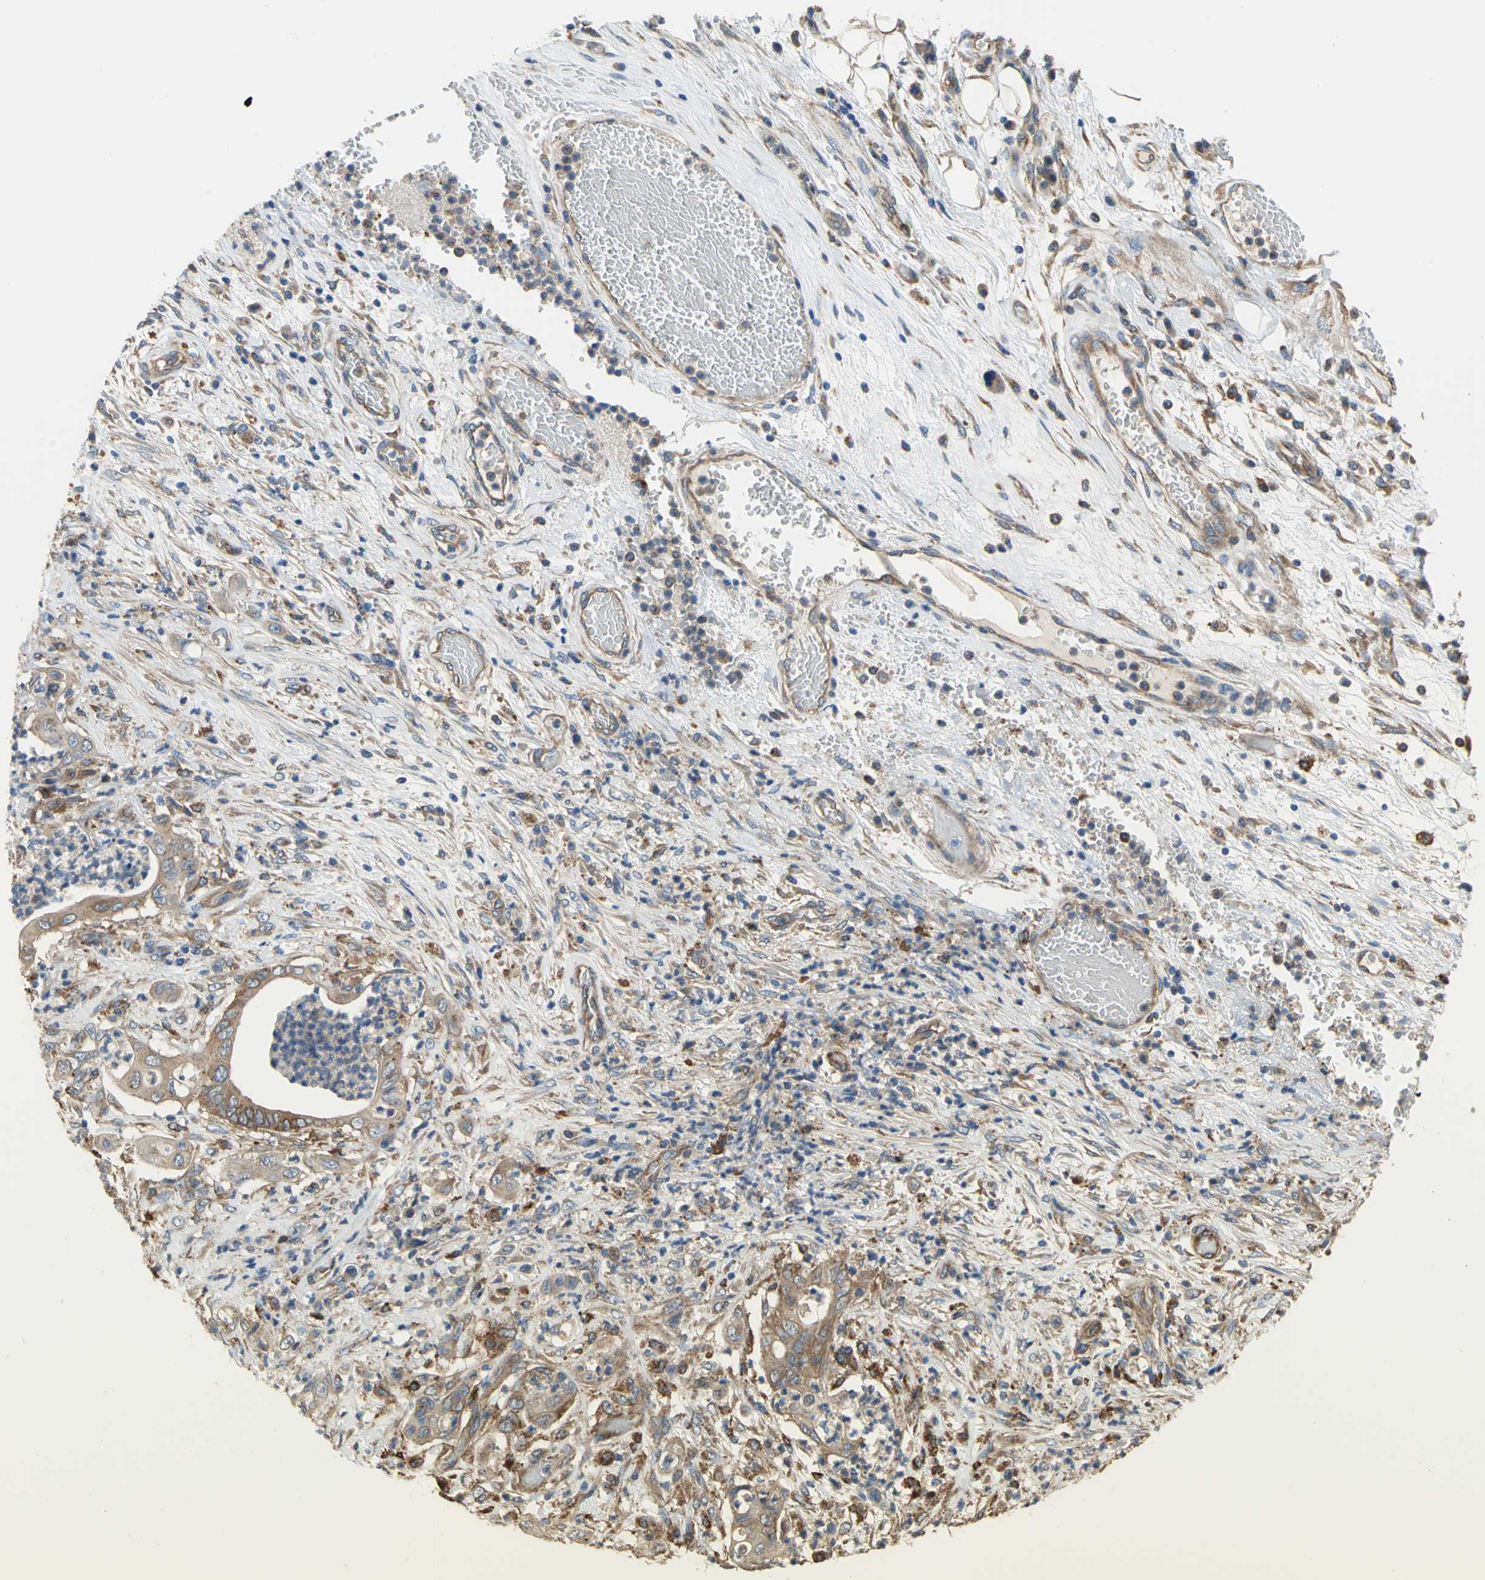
{"staining": {"intensity": "moderate", "quantity": "25%-75%", "location": "cytoplasmic/membranous"}, "tissue": "stomach cancer", "cell_type": "Tumor cells", "image_type": "cancer", "snomed": [{"axis": "morphology", "description": "Adenocarcinoma, NOS"}, {"axis": "topography", "description": "Stomach"}], "caption": "Immunohistochemical staining of human stomach adenocarcinoma shows moderate cytoplasmic/membranous protein positivity in approximately 25%-75% of tumor cells.", "gene": "DIAPH2", "patient": {"sex": "female", "age": 73}}